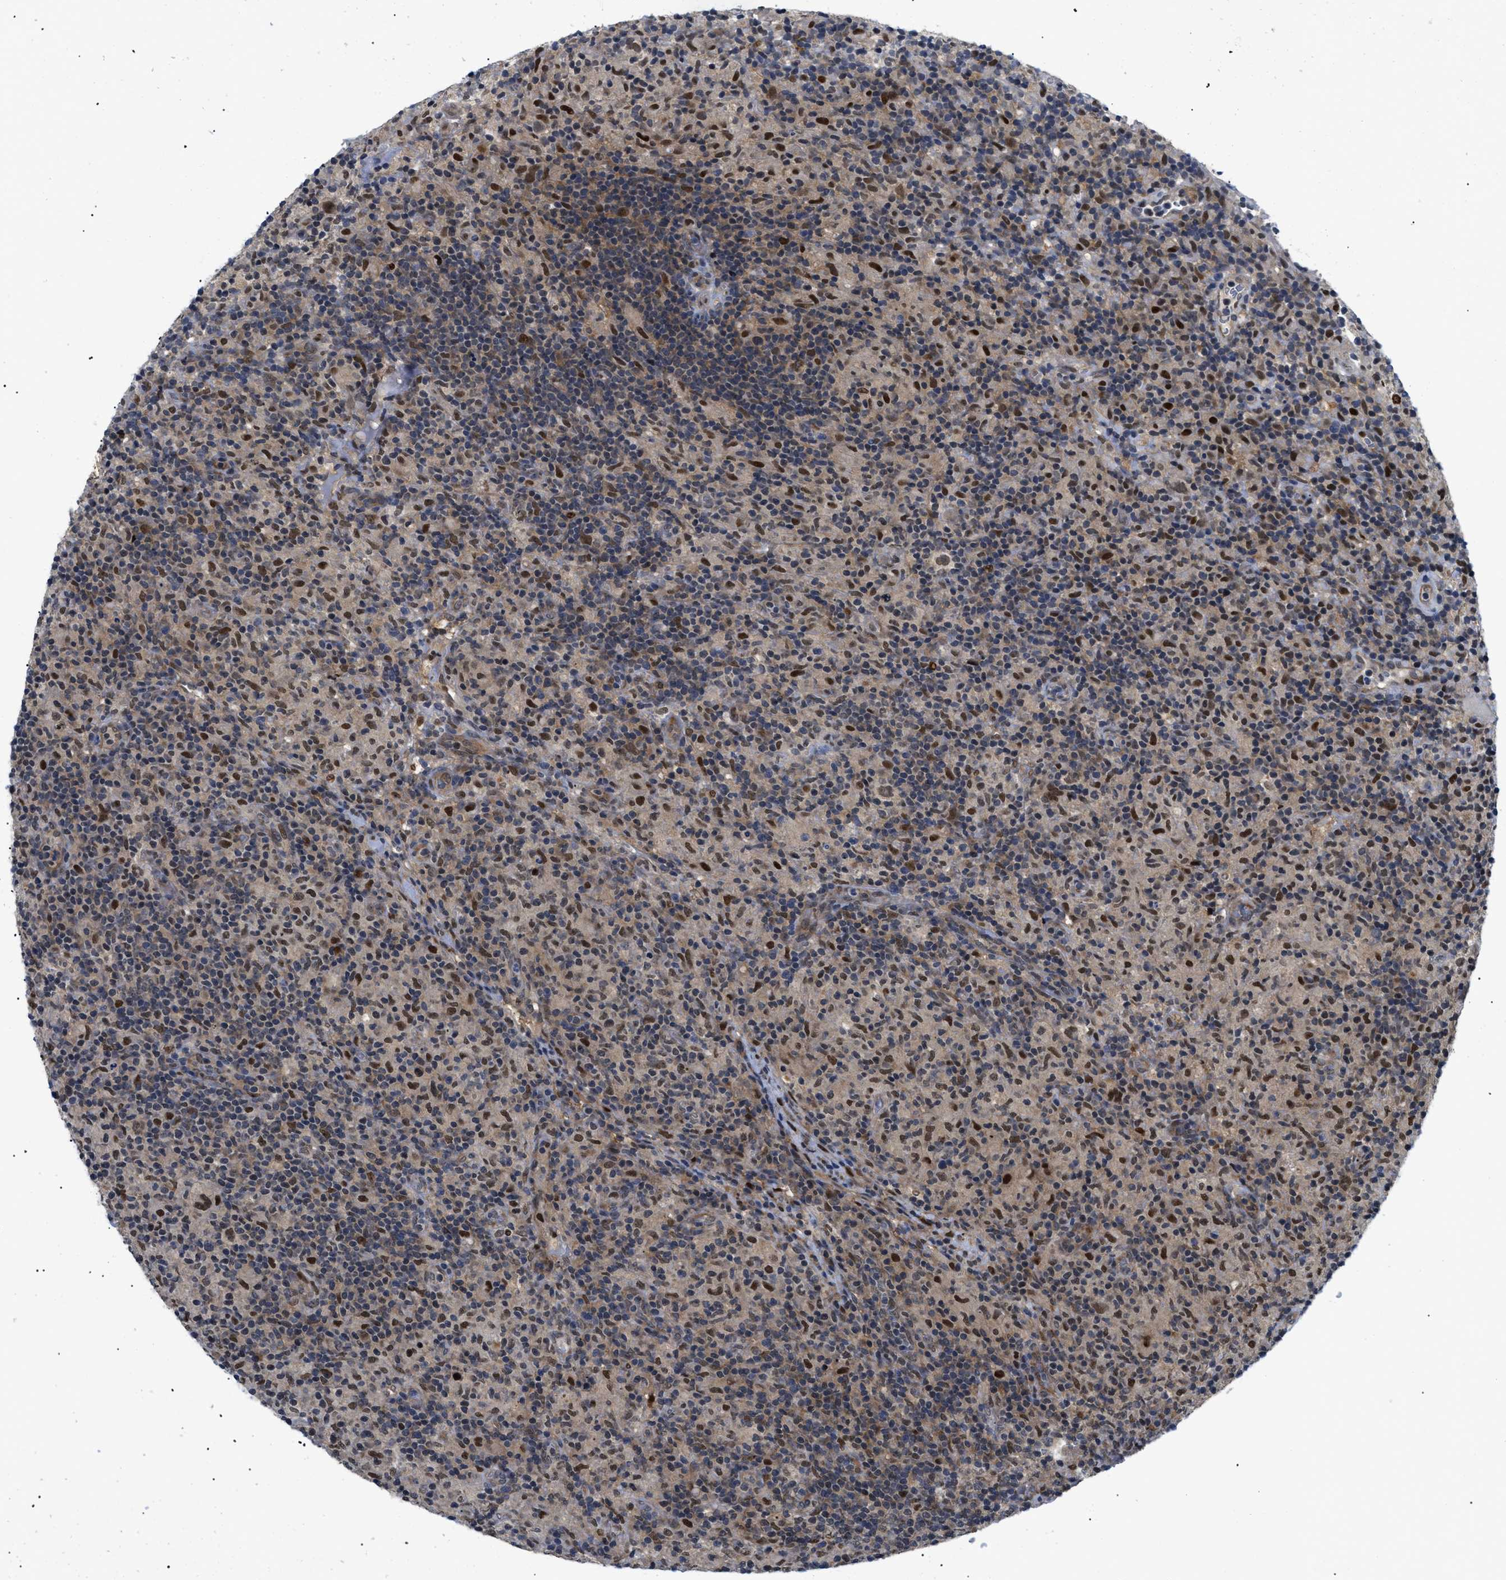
{"staining": {"intensity": "moderate", "quantity": ">75%", "location": "nuclear"}, "tissue": "lymphoma", "cell_type": "Tumor cells", "image_type": "cancer", "snomed": [{"axis": "morphology", "description": "Hodgkin's disease, NOS"}, {"axis": "topography", "description": "Lymph node"}], "caption": "This micrograph exhibits IHC staining of lymphoma, with medium moderate nuclear staining in approximately >75% of tumor cells.", "gene": "SLC29A2", "patient": {"sex": "male", "age": 70}}